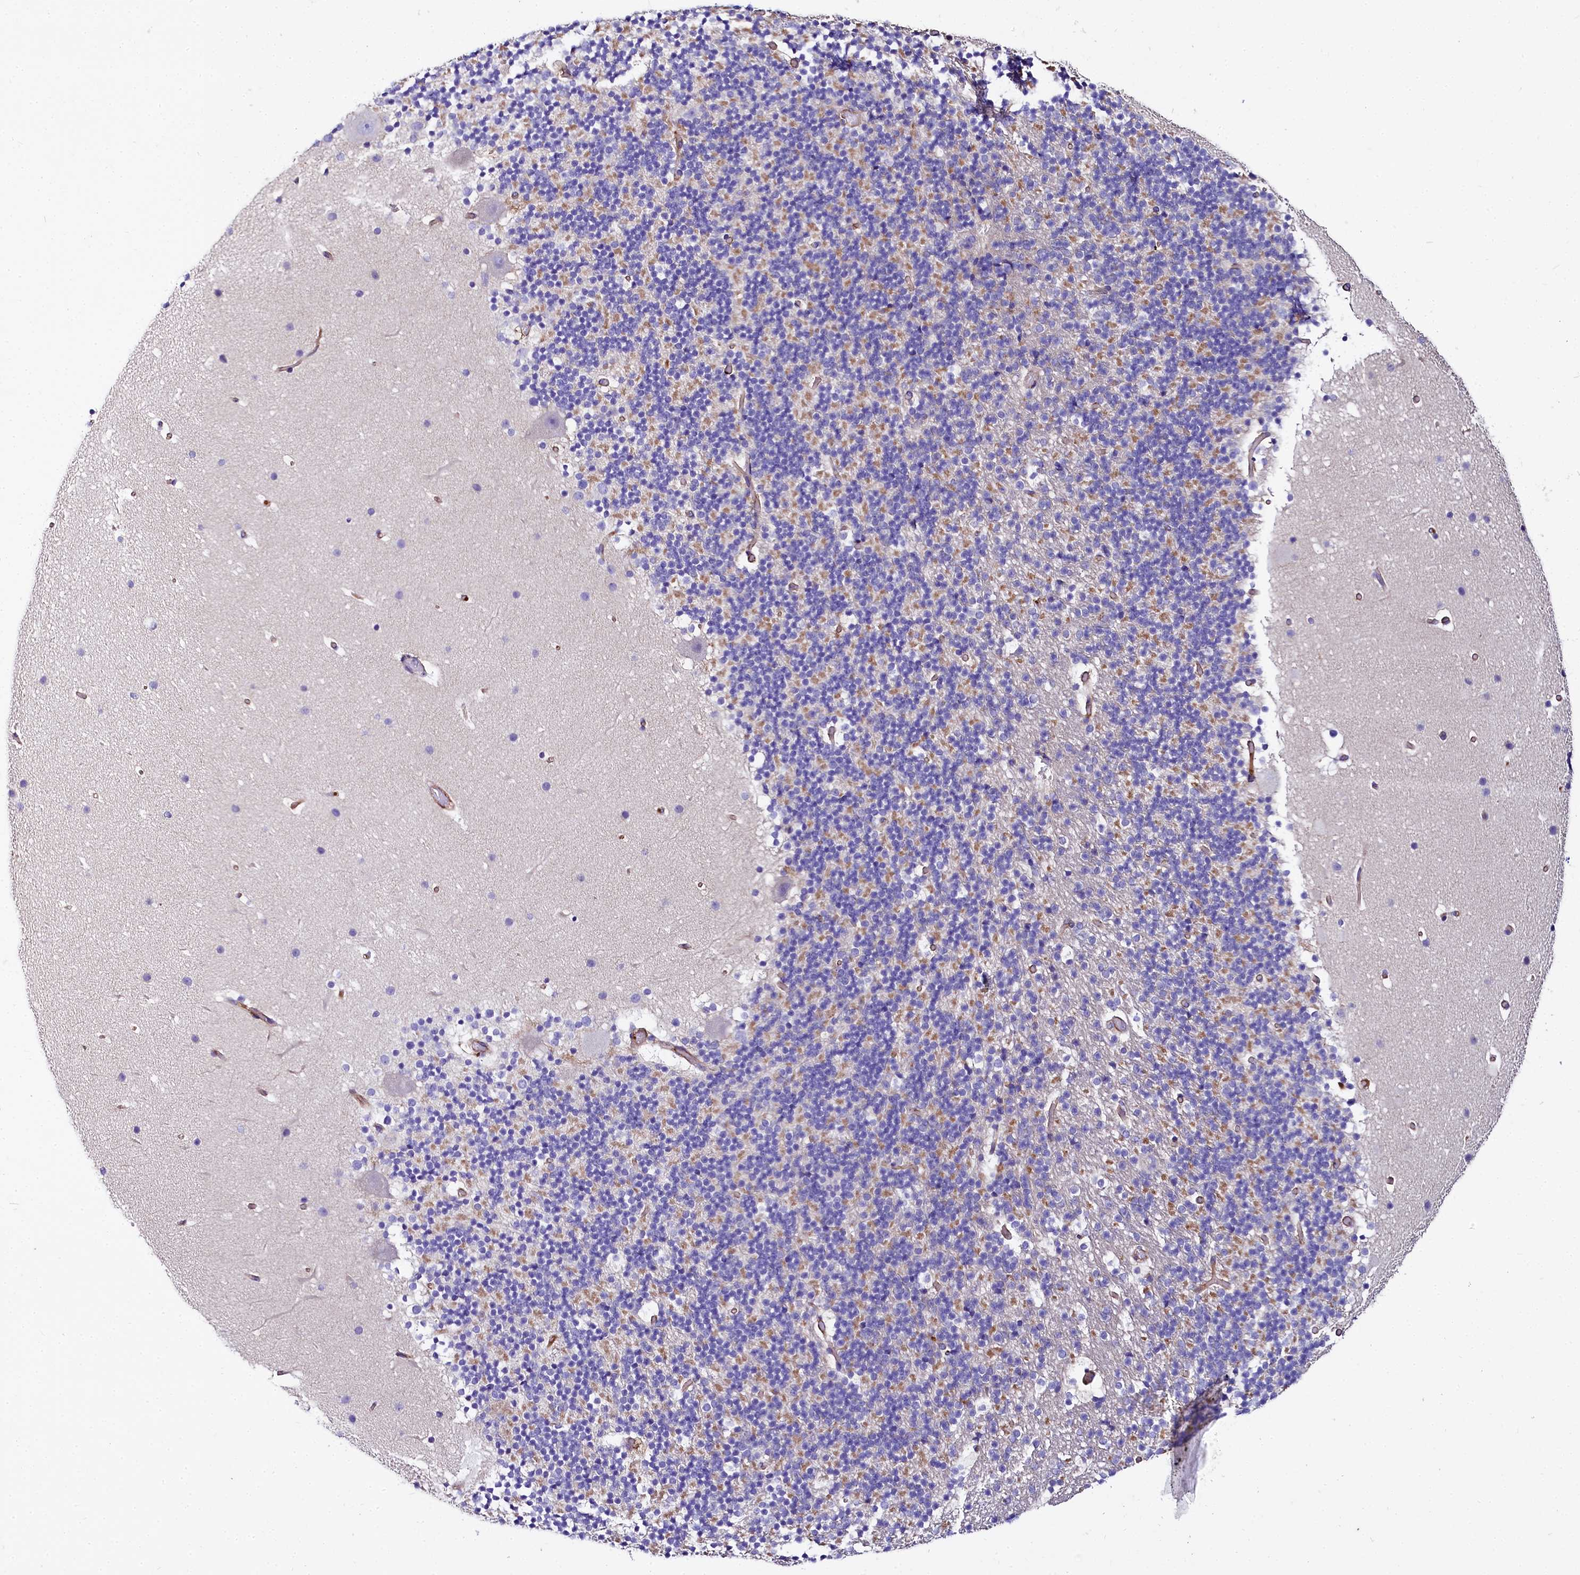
{"staining": {"intensity": "moderate", "quantity": "25%-75%", "location": "cytoplasmic/membranous"}, "tissue": "cerebellum", "cell_type": "Cells in granular layer", "image_type": "normal", "snomed": [{"axis": "morphology", "description": "Normal tissue, NOS"}, {"axis": "topography", "description": "Cerebellum"}], "caption": "This image displays immunohistochemistry (IHC) staining of benign human cerebellum, with medium moderate cytoplasmic/membranous staining in approximately 25%-75% of cells in granular layer.", "gene": "FCHSD2", "patient": {"sex": "male", "age": 57}}